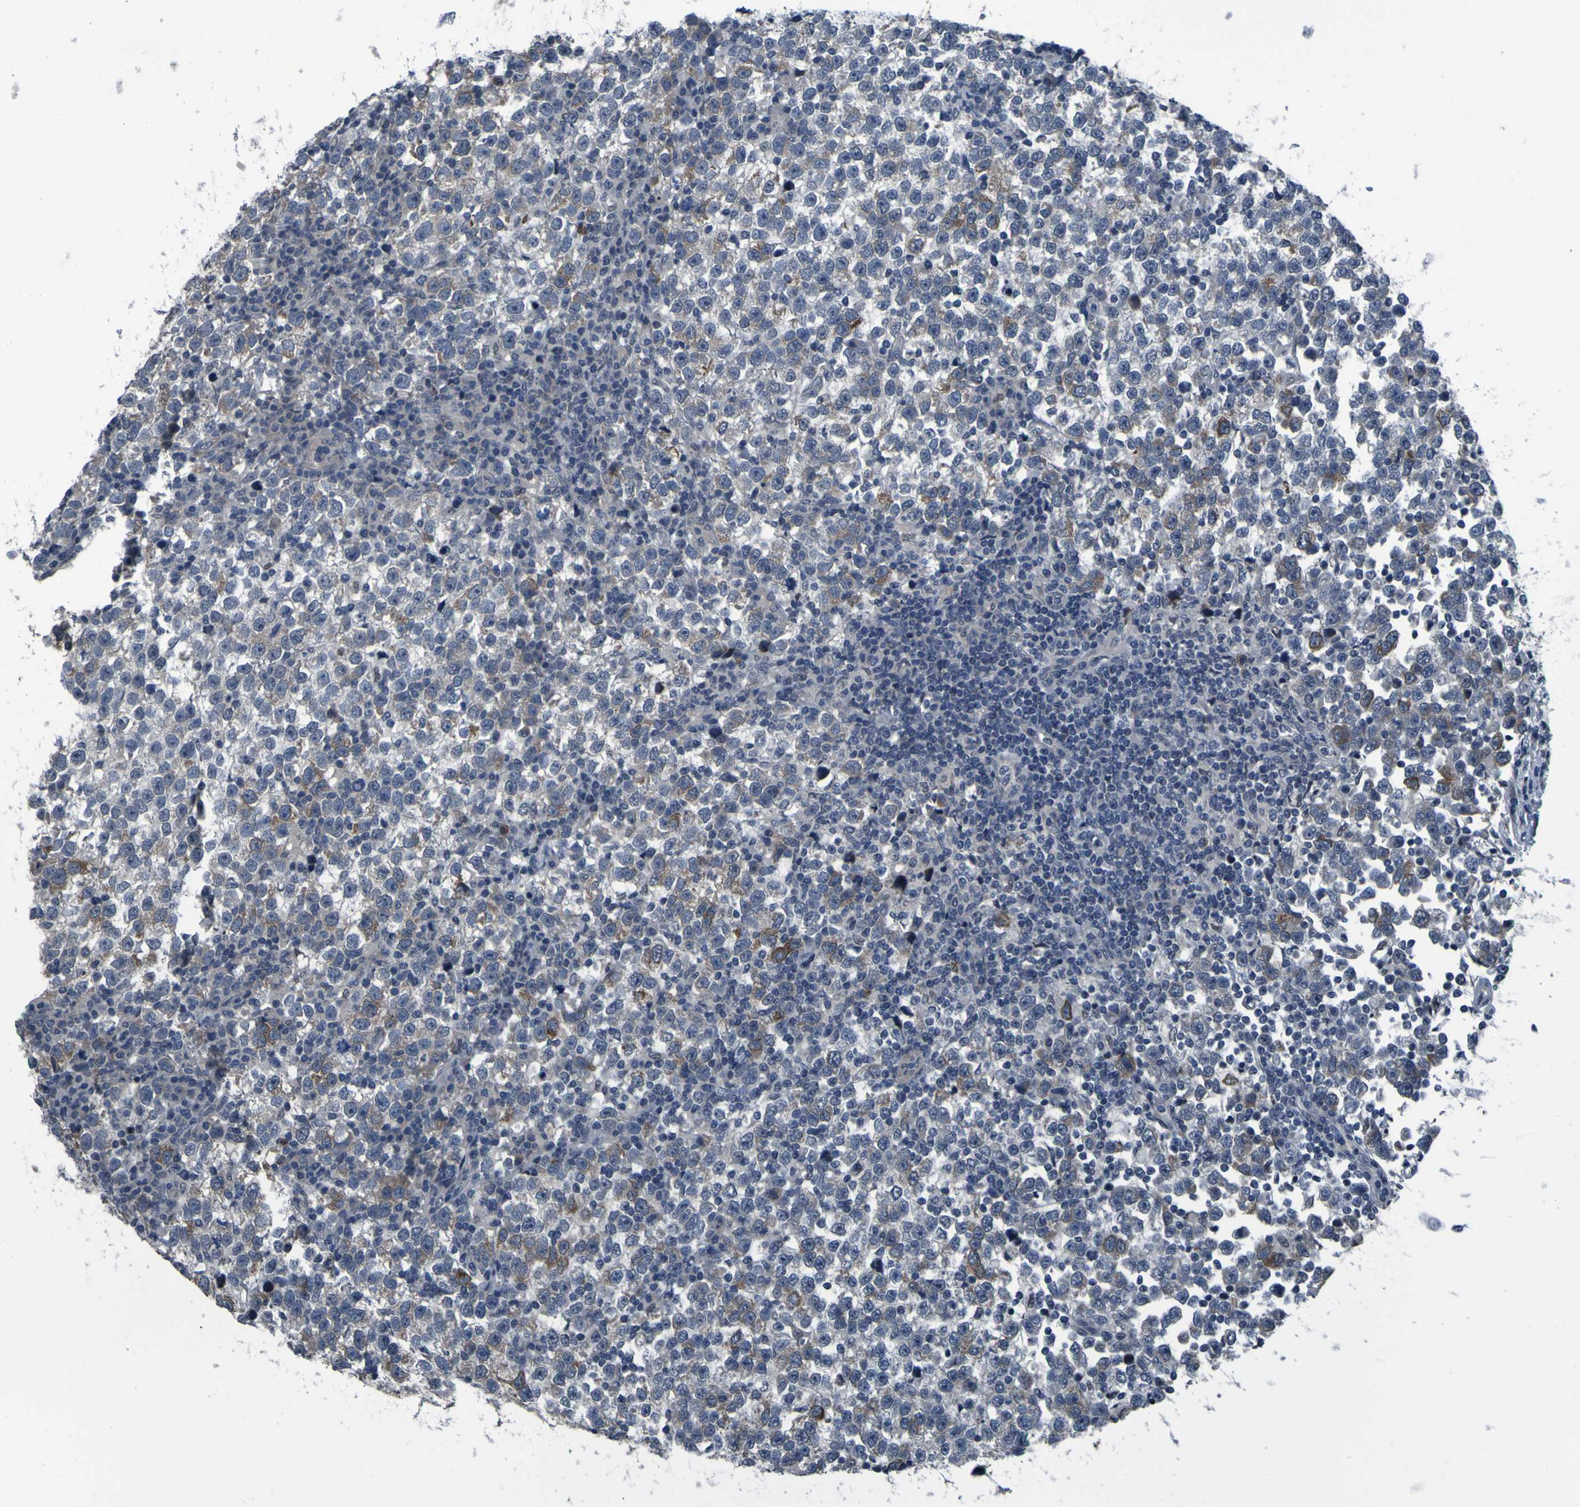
{"staining": {"intensity": "moderate", "quantity": "<25%", "location": "cytoplasmic/membranous"}, "tissue": "testis cancer", "cell_type": "Tumor cells", "image_type": "cancer", "snomed": [{"axis": "morphology", "description": "Seminoma, NOS"}, {"axis": "topography", "description": "Testis"}], "caption": "This is an image of IHC staining of seminoma (testis), which shows moderate staining in the cytoplasmic/membranous of tumor cells.", "gene": "OSTM1", "patient": {"sex": "male", "age": 43}}